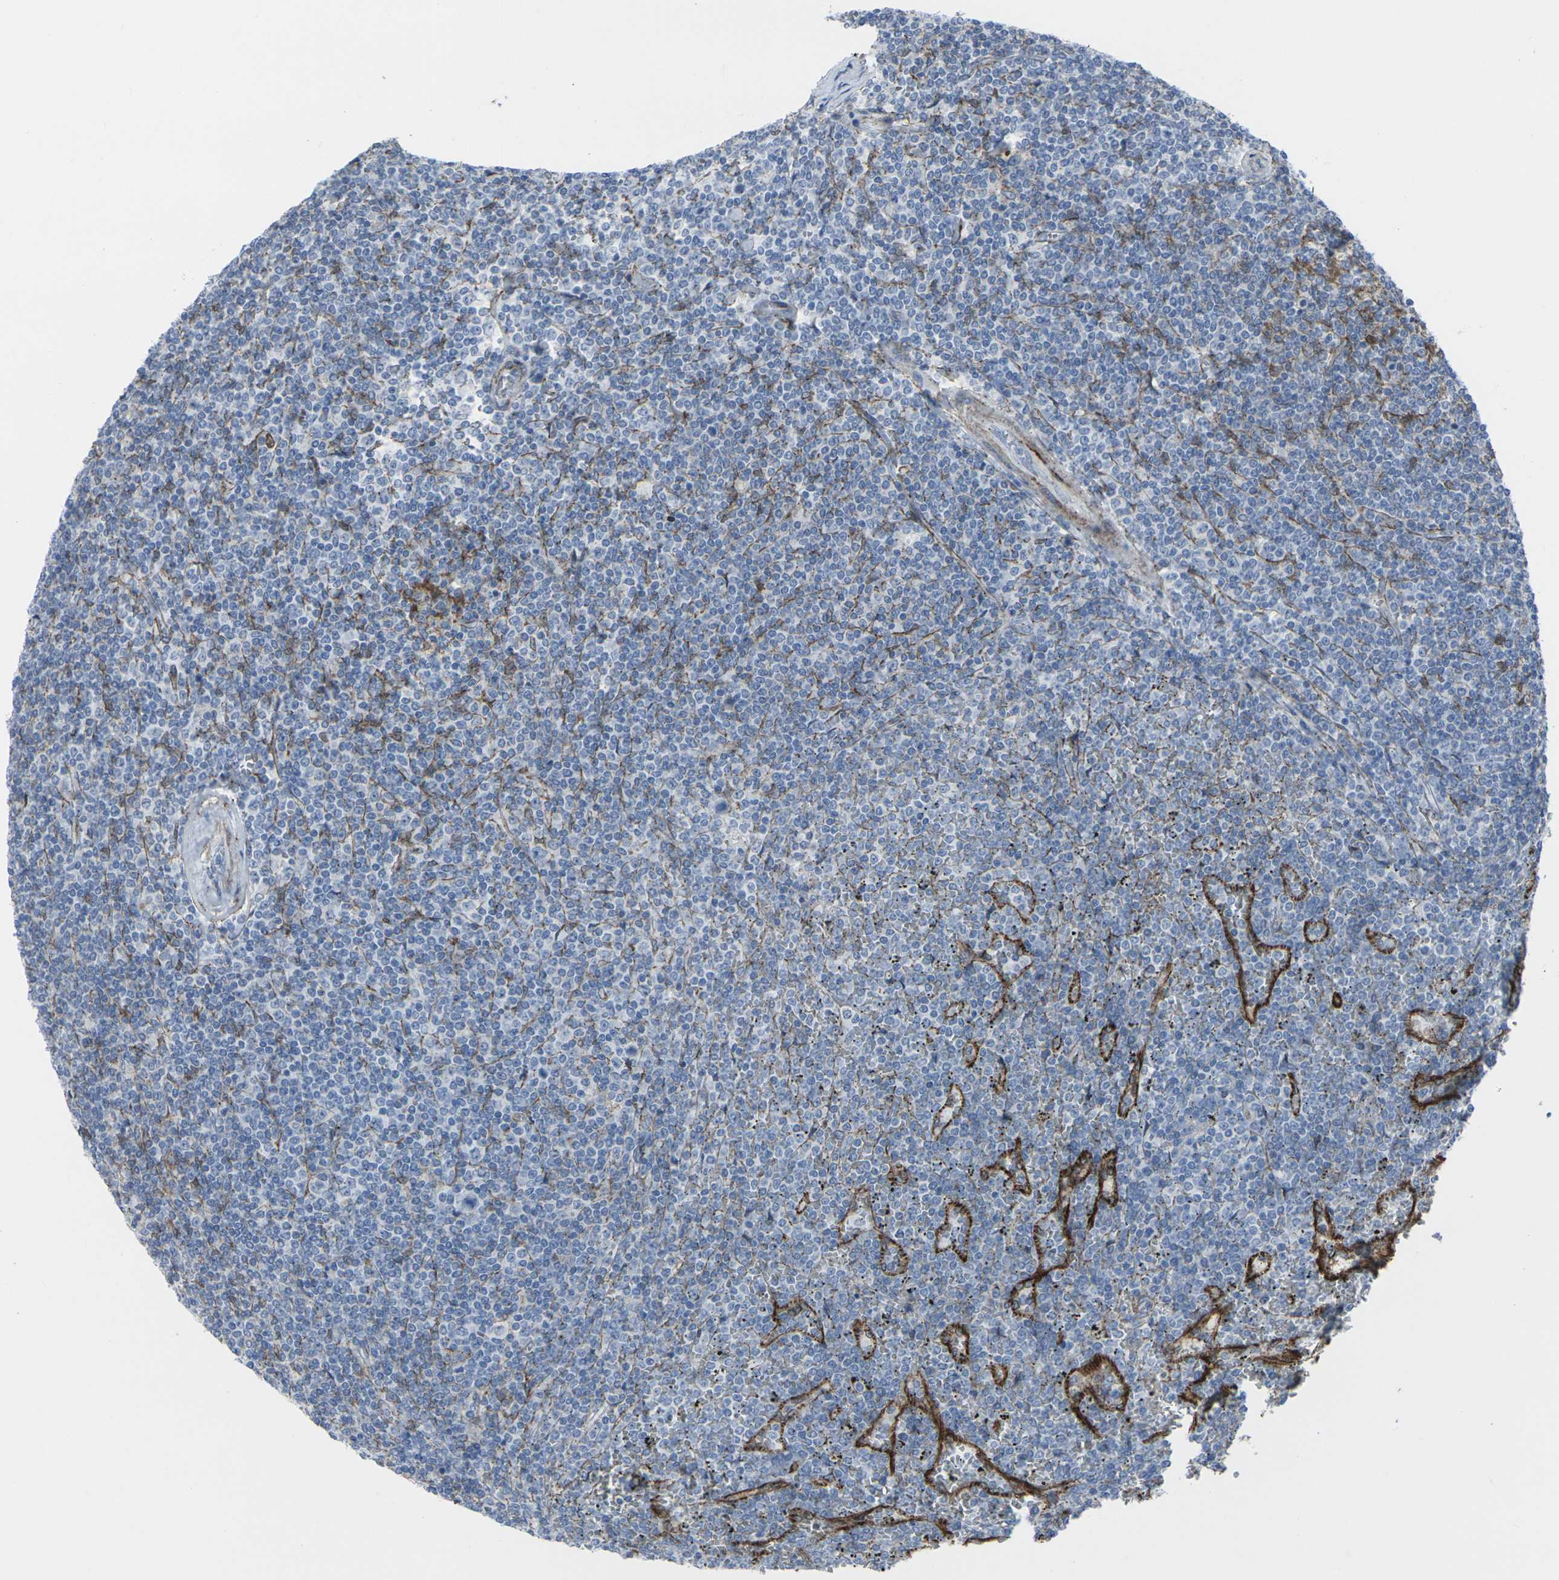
{"staining": {"intensity": "negative", "quantity": "none", "location": "none"}, "tissue": "lymphoma", "cell_type": "Tumor cells", "image_type": "cancer", "snomed": [{"axis": "morphology", "description": "Malignant lymphoma, non-Hodgkin's type, Low grade"}, {"axis": "topography", "description": "Spleen"}], "caption": "Tumor cells show no significant staining in lymphoma. Nuclei are stained in blue.", "gene": "CDH11", "patient": {"sex": "female", "age": 19}}